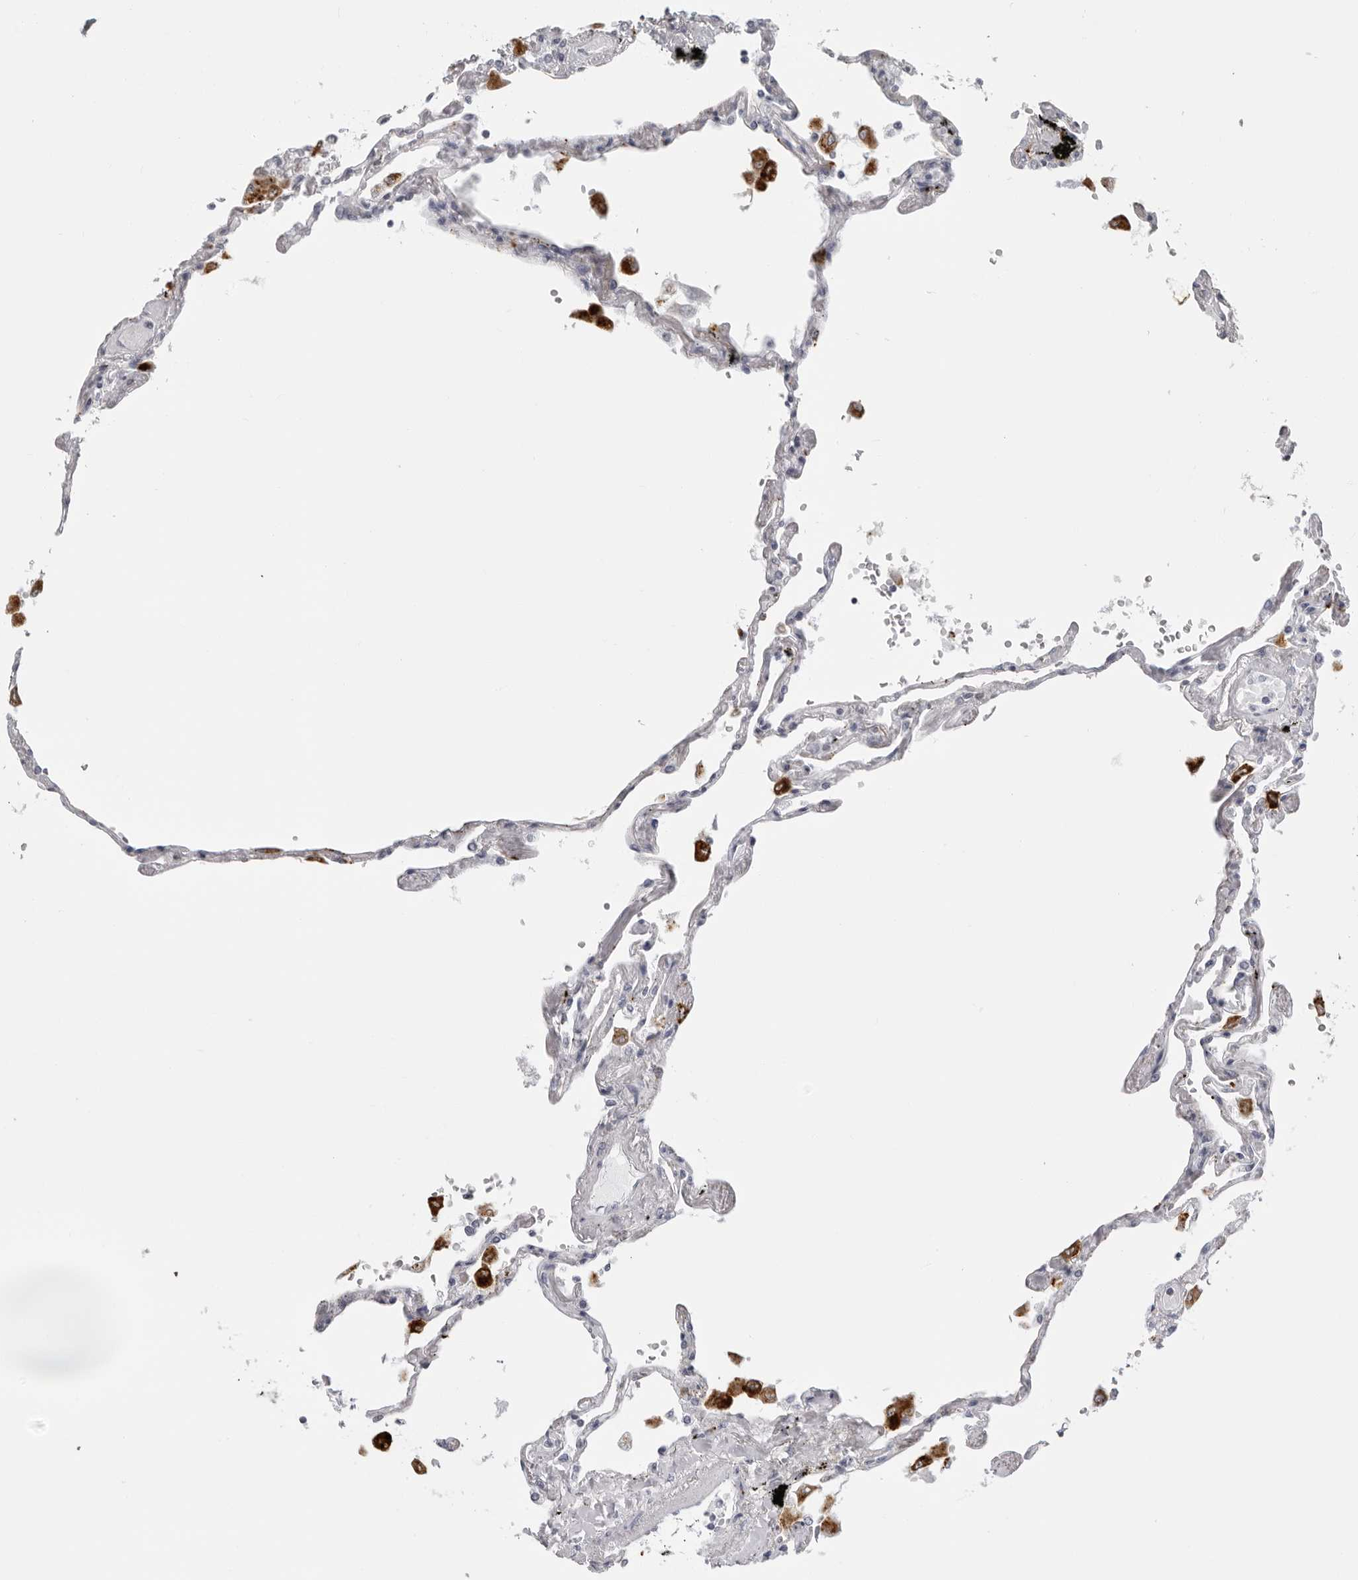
{"staining": {"intensity": "negative", "quantity": "none", "location": "none"}, "tissue": "lung", "cell_type": "Alveolar cells", "image_type": "normal", "snomed": [{"axis": "morphology", "description": "Normal tissue, NOS"}, {"axis": "topography", "description": "Lung"}], "caption": "Immunohistochemistry (IHC) micrograph of normal lung: human lung stained with DAB (3,3'-diaminobenzidine) displays no significant protein staining in alveolar cells.", "gene": "IL25", "patient": {"sex": "female", "age": 67}}